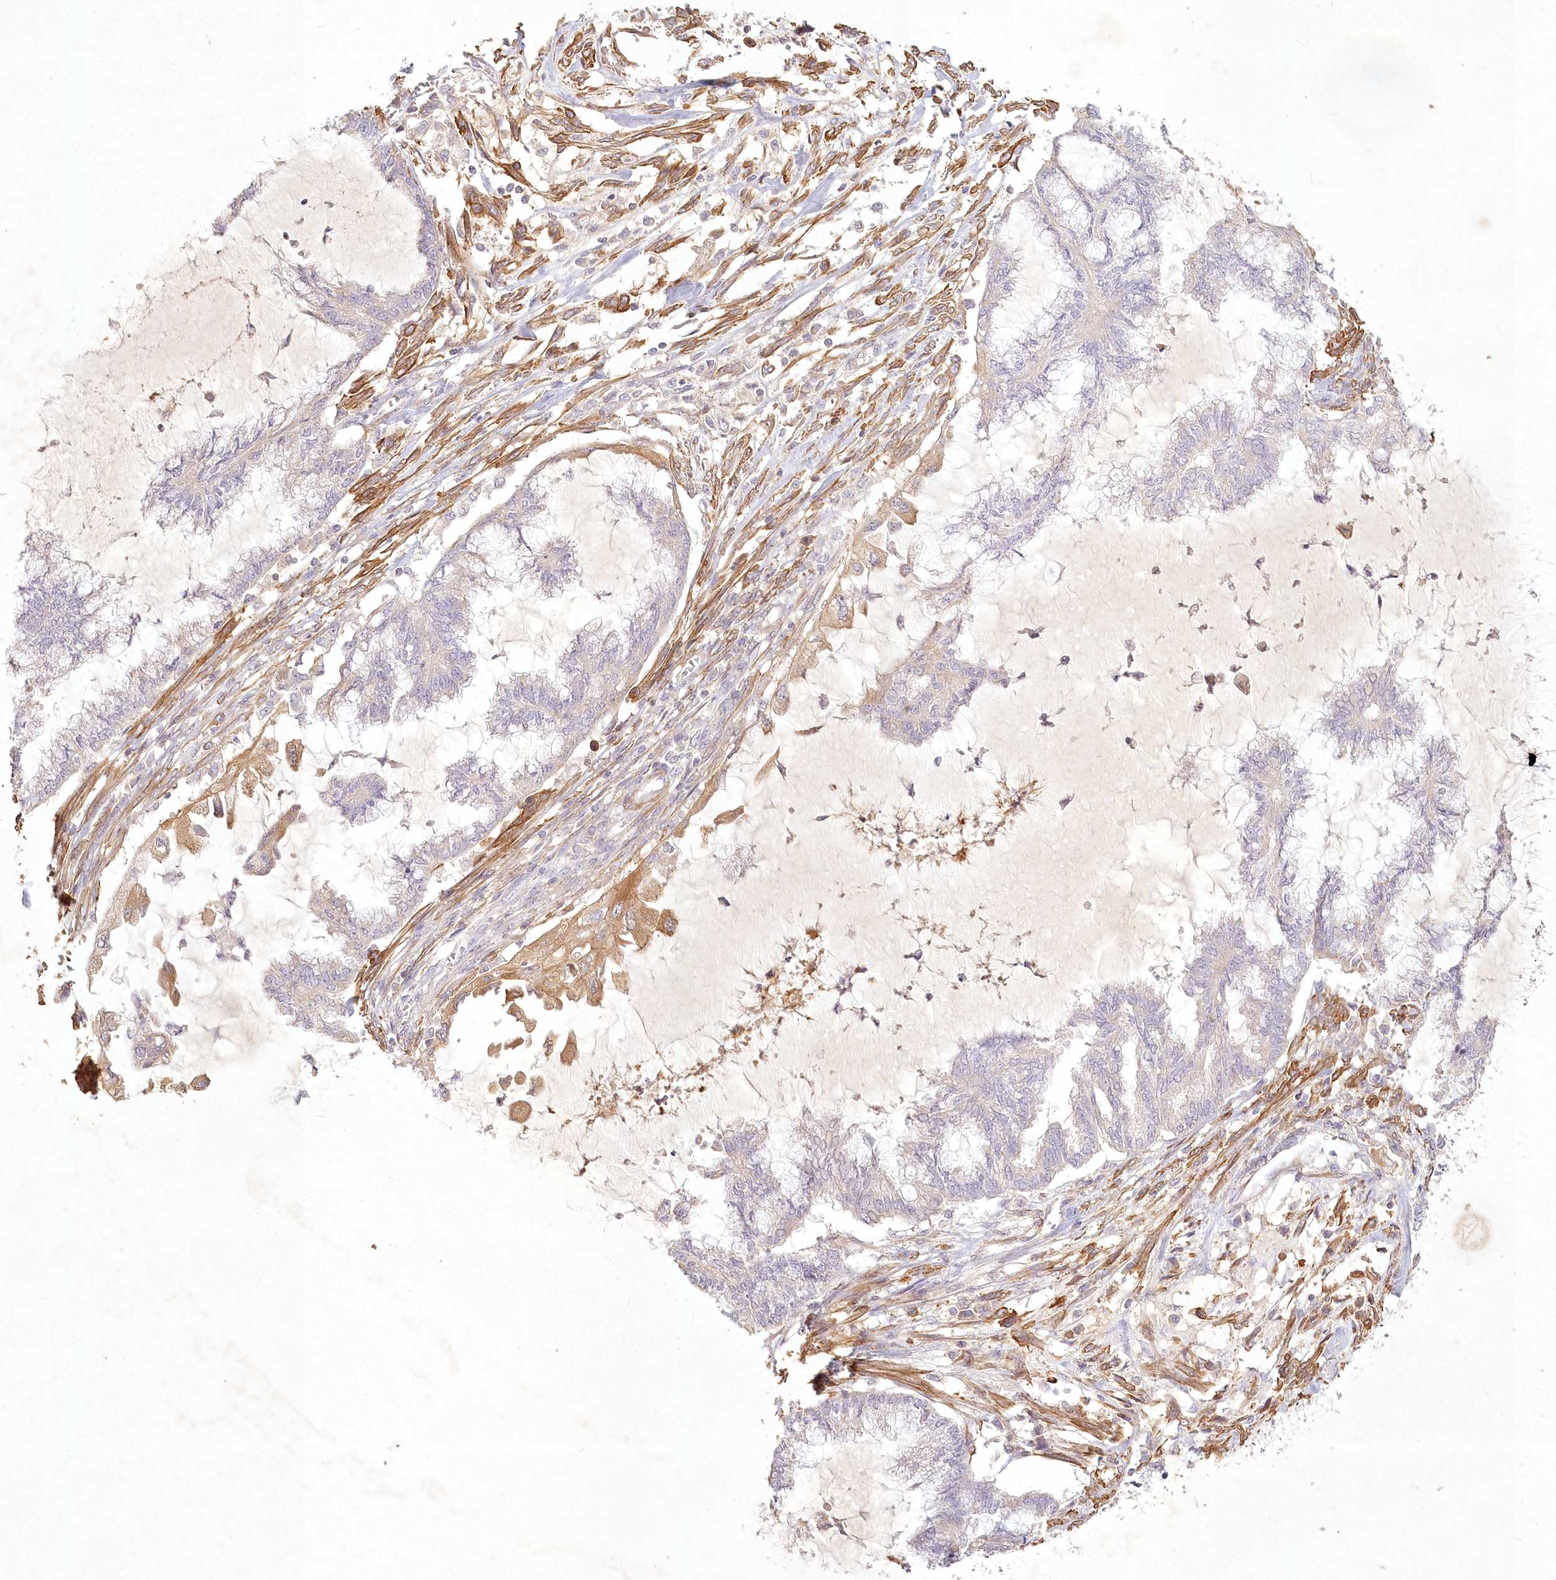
{"staining": {"intensity": "negative", "quantity": "none", "location": "none"}, "tissue": "endometrial cancer", "cell_type": "Tumor cells", "image_type": "cancer", "snomed": [{"axis": "morphology", "description": "Adenocarcinoma, NOS"}, {"axis": "topography", "description": "Endometrium"}], "caption": "Immunohistochemical staining of human adenocarcinoma (endometrial) shows no significant expression in tumor cells.", "gene": "INPP4B", "patient": {"sex": "female", "age": 86}}